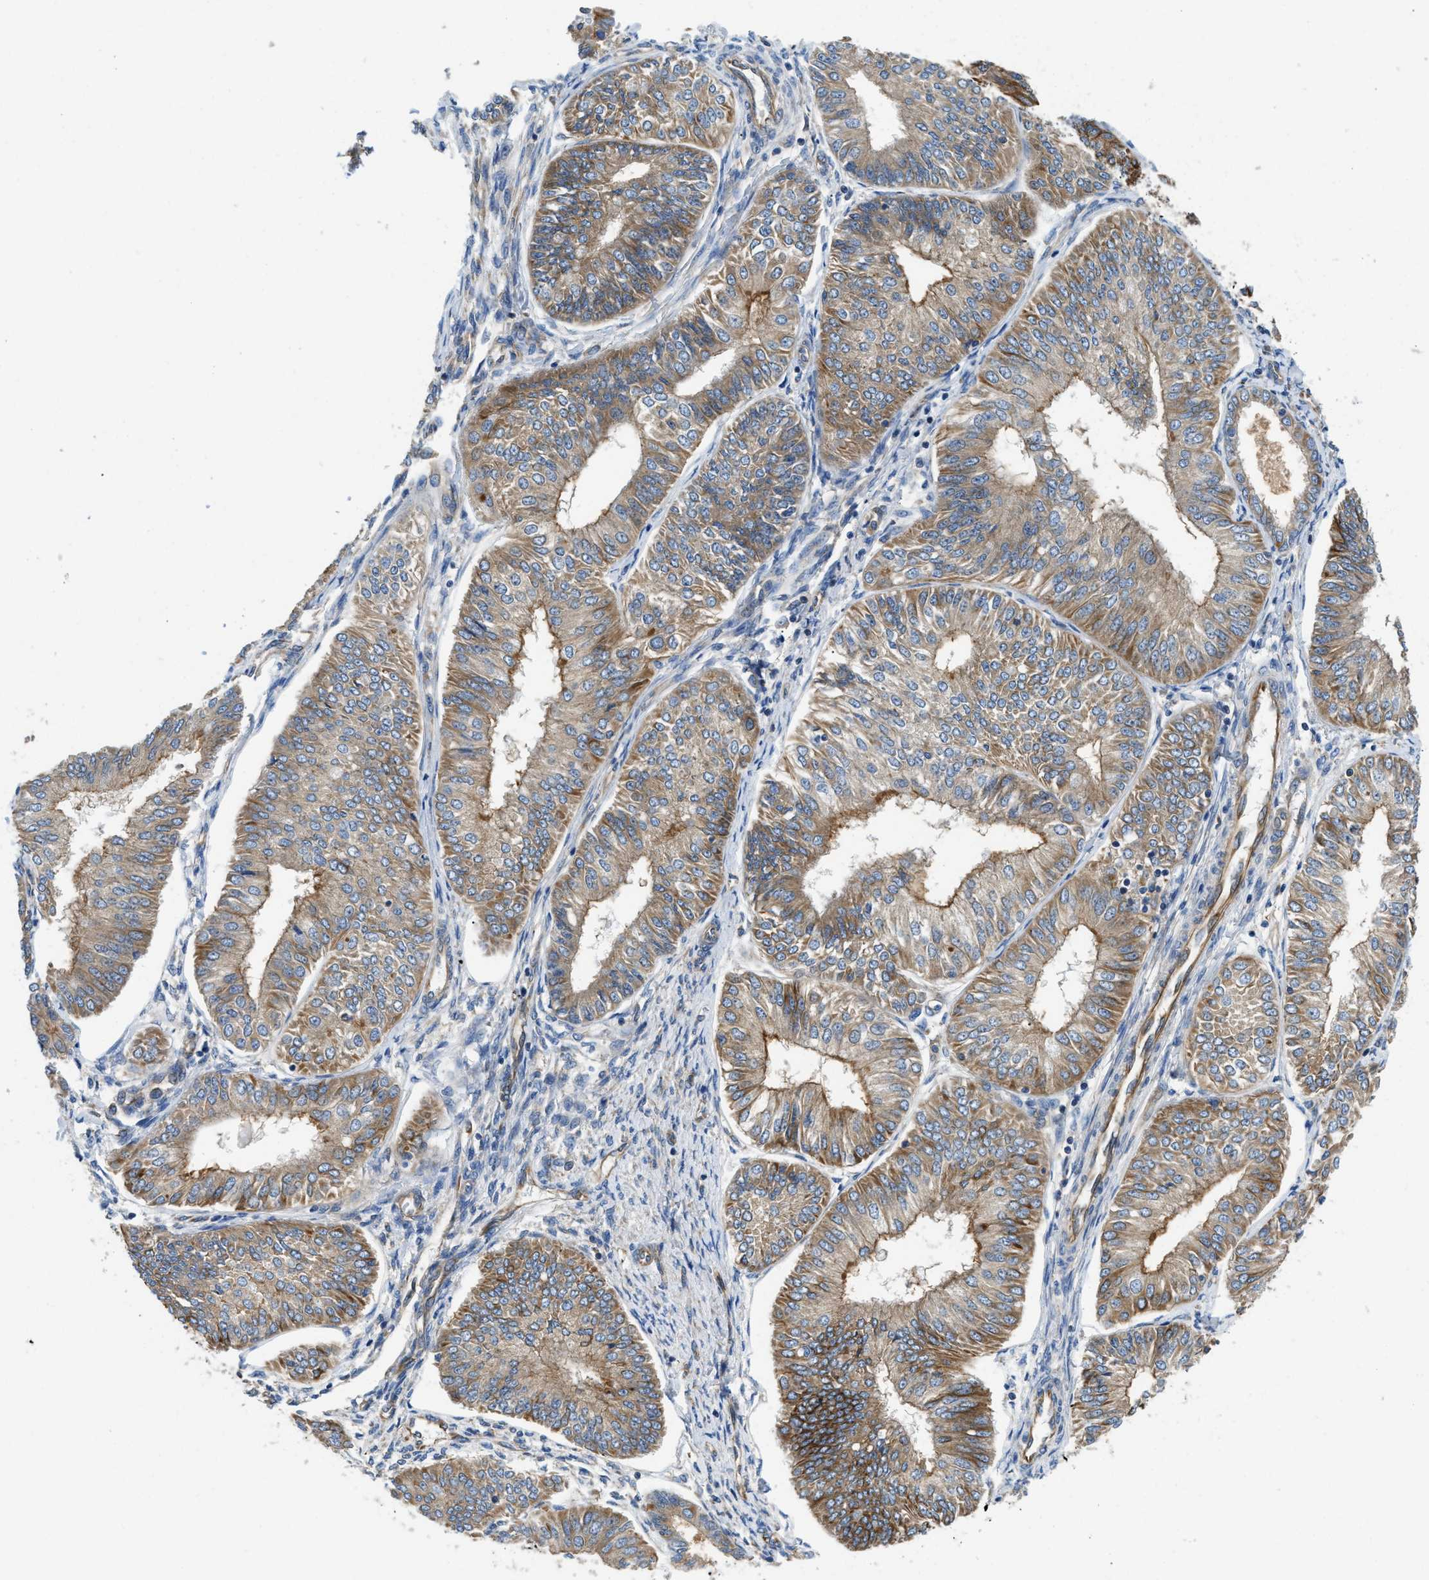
{"staining": {"intensity": "moderate", "quantity": ">75%", "location": "cytoplasmic/membranous"}, "tissue": "endometrial cancer", "cell_type": "Tumor cells", "image_type": "cancer", "snomed": [{"axis": "morphology", "description": "Adenocarcinoma, NOS"}, {"axis": "topography", "description": "Endometrium"}], "caption": "Immunohistochemistry of human endometrial adenocarcinoma shows medium levels of moderate cytoplasmic/membranous staining in about >75% of tumor cells. Using DAB (3,3'-diaminobenzidine) (brown) and hematoxylin (blue) stains, captured at high magnification using brightfield microscopy.", "gene": "HSD17B12", "patient": {"sex": "female", "age": 58}}